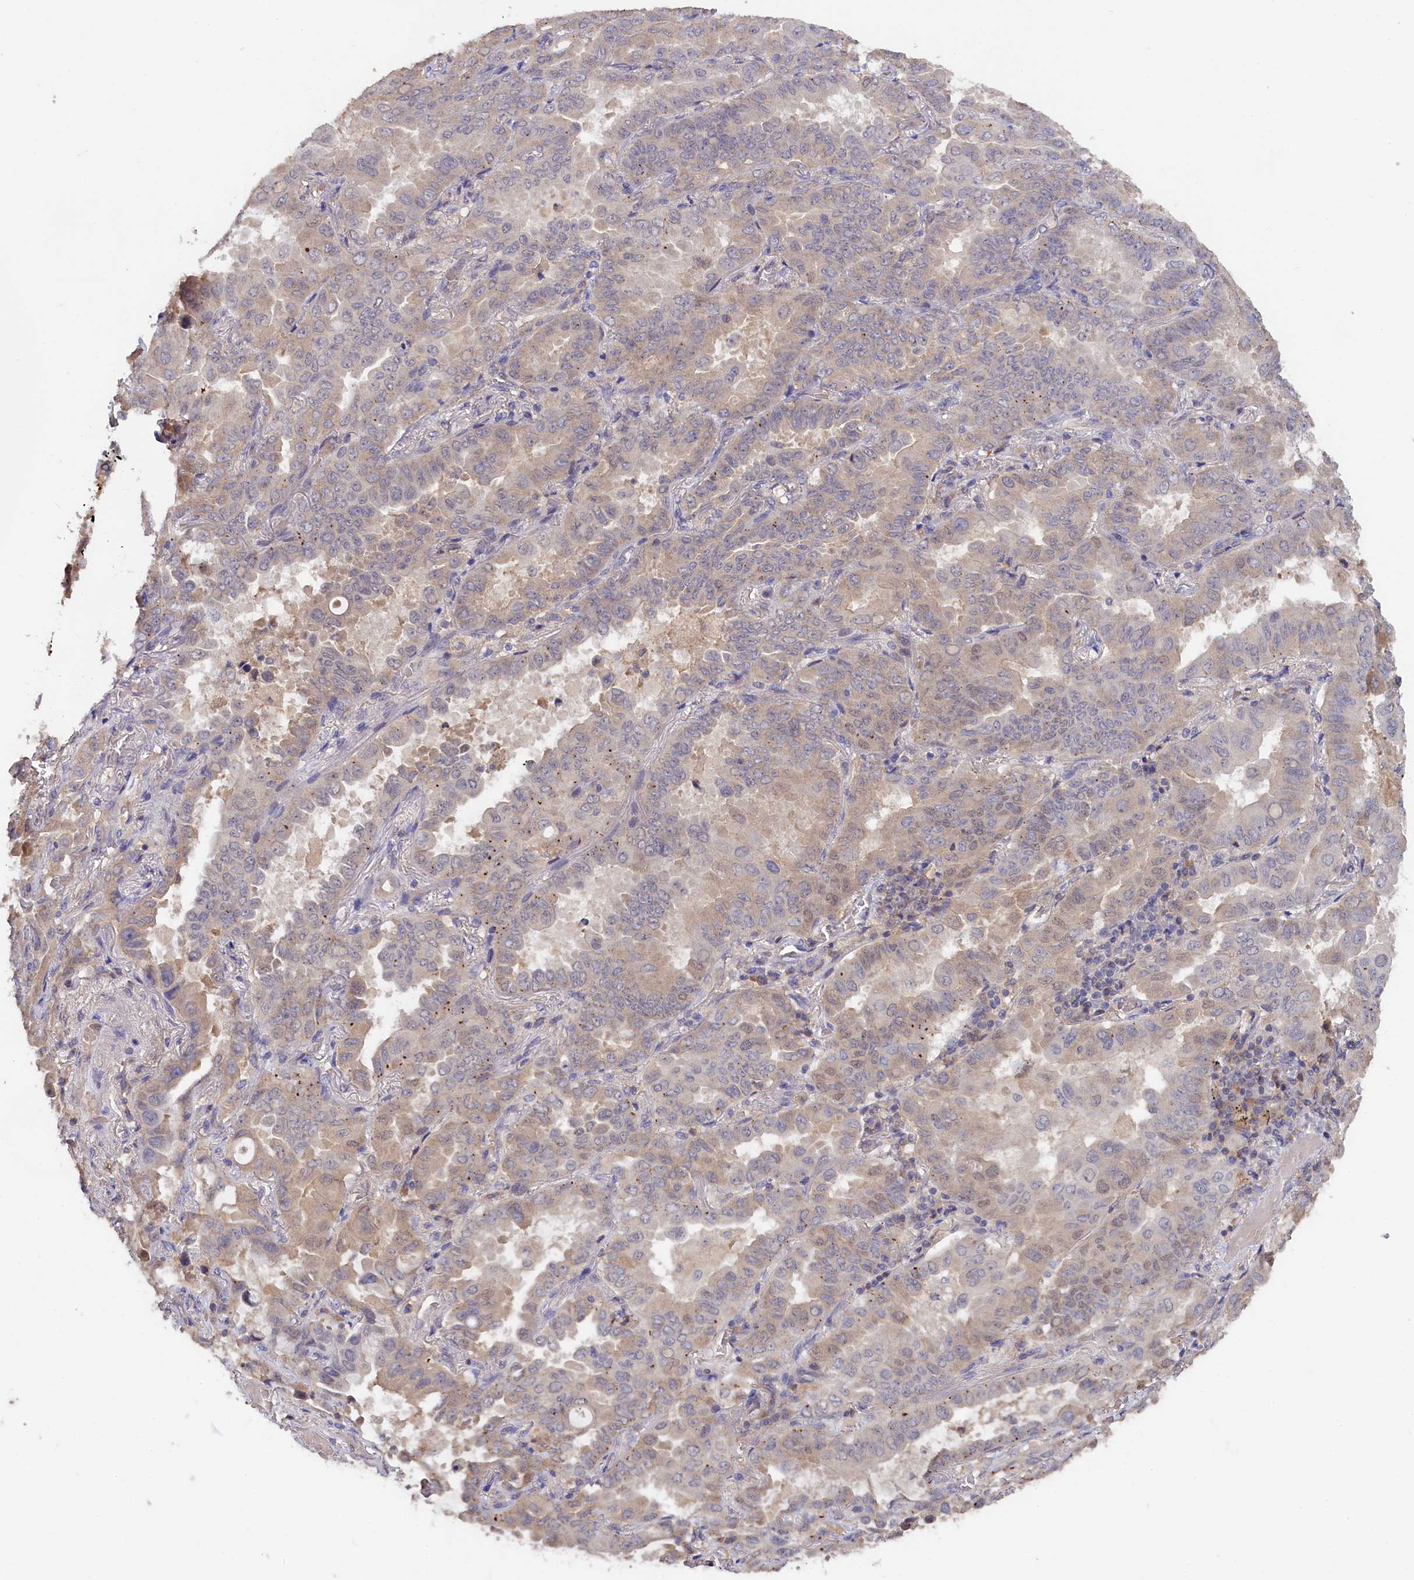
{"staining": {"intensity": "weak", "quantity": "<25%", "location": "cytoplasmic/membranous"}, "tissue": "lung cancer", "cell_type": "Tumor cells", "image_type": "cancer", "snomed": [{"axis": "morphology", "description": "Adenocarcinoma, NOS"}, {"axis": "topography", "description": "Lung"}], "caption": "Tumor cells are negative for brown protein staining in lung adenocarcinoma.", "gene": "CELF5", "patient": {"sex": "male", "age": 64}}